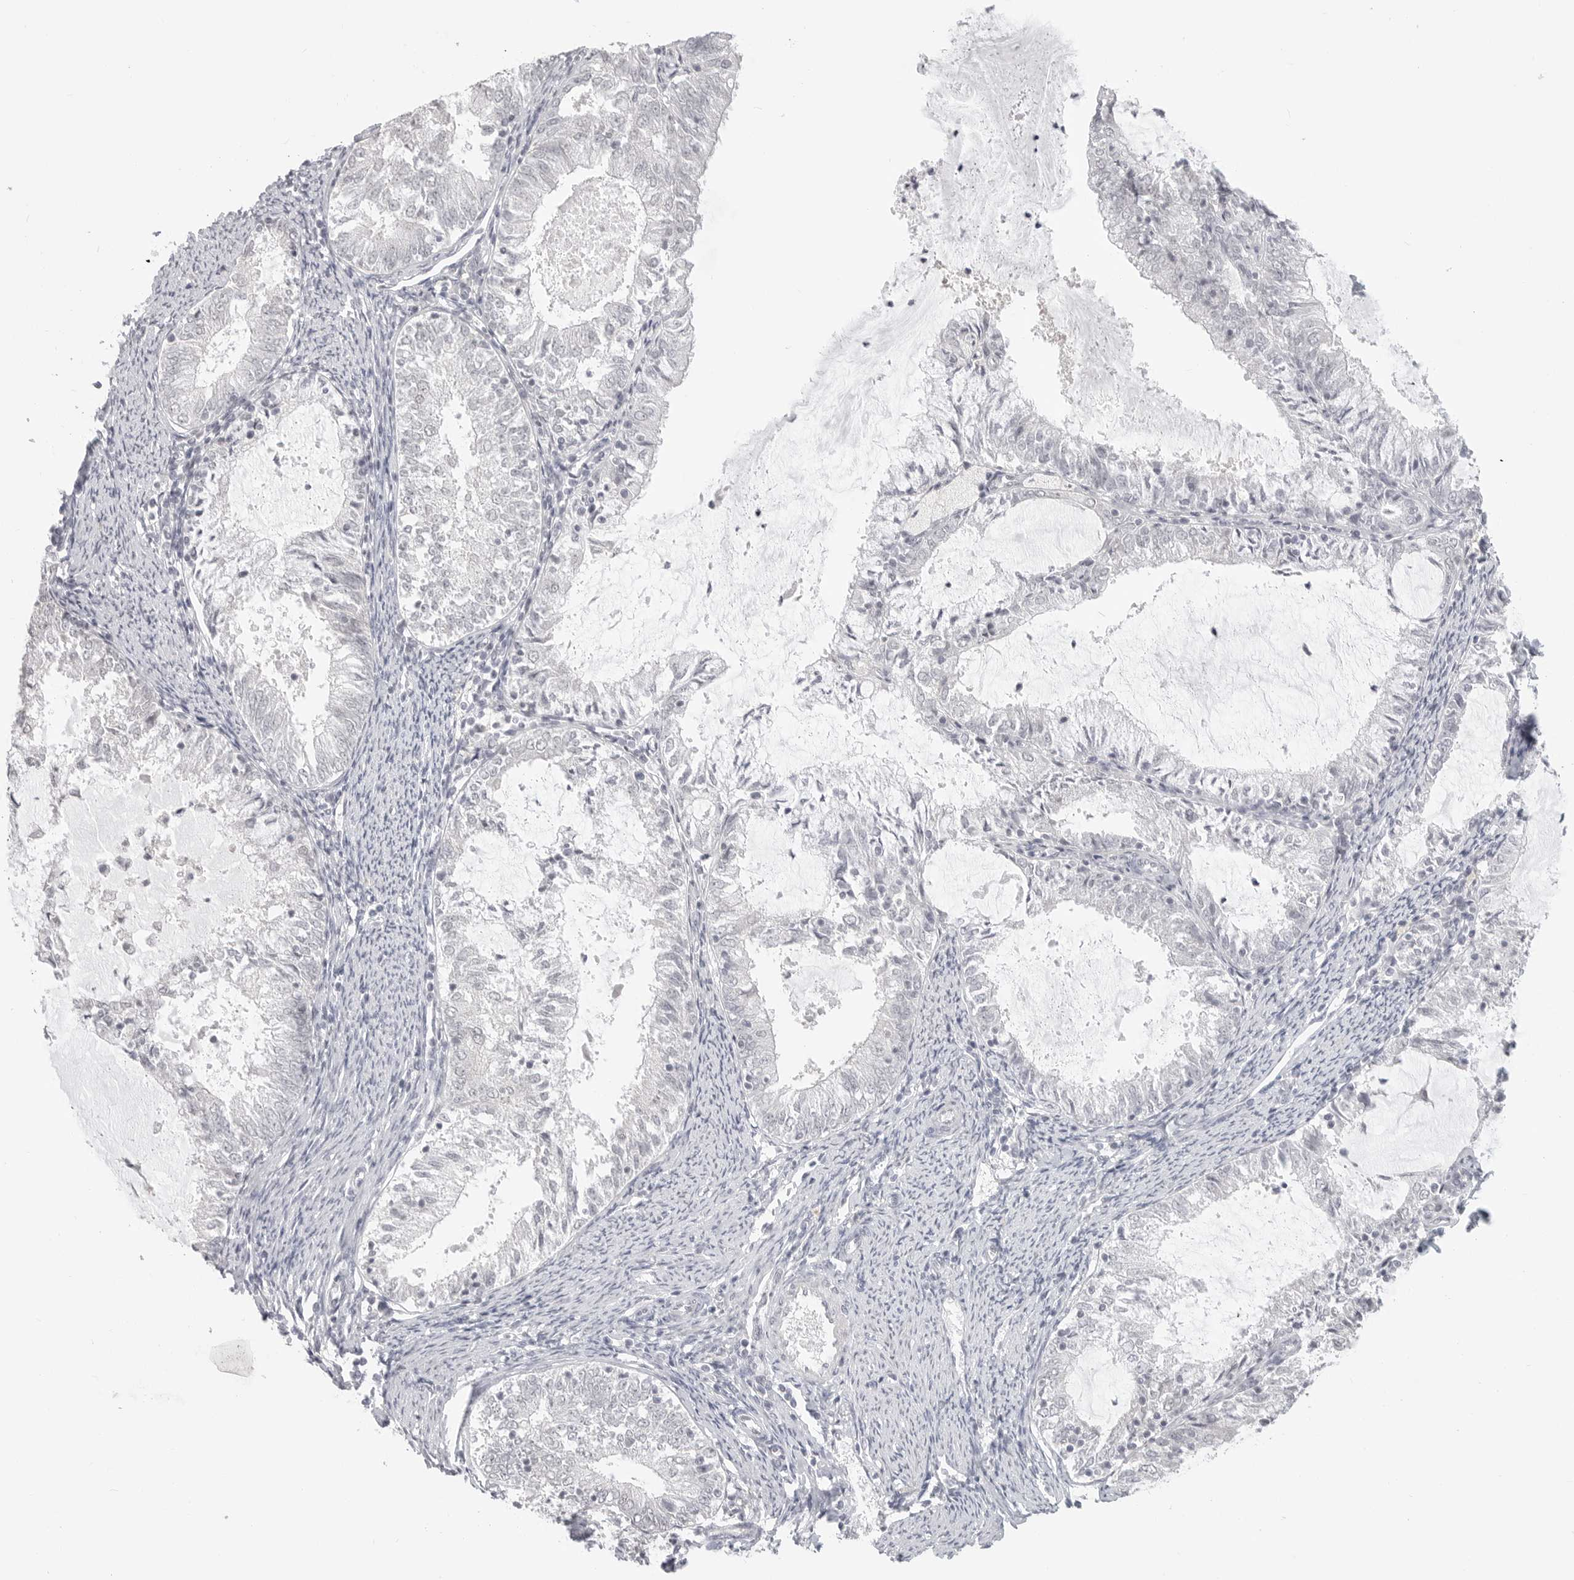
{"staining": {"intensity": "negative", "quantity": "none", "location": "none"}, "tissue": "endometrial cancer", "cell_type": "Tumor cells", "image_type": "cancer", "snomed": [{"axis": "morphology", "description": "Adenocarcinoma, NOS"}, {"axis": "topography", "description": "Endometrium"}], "caption": "Tumor cells show no significant protein positivity in endometrial adenocarcinoma.", "gene": "KLK11", "patient": {"sex": "female", "age": 57}}